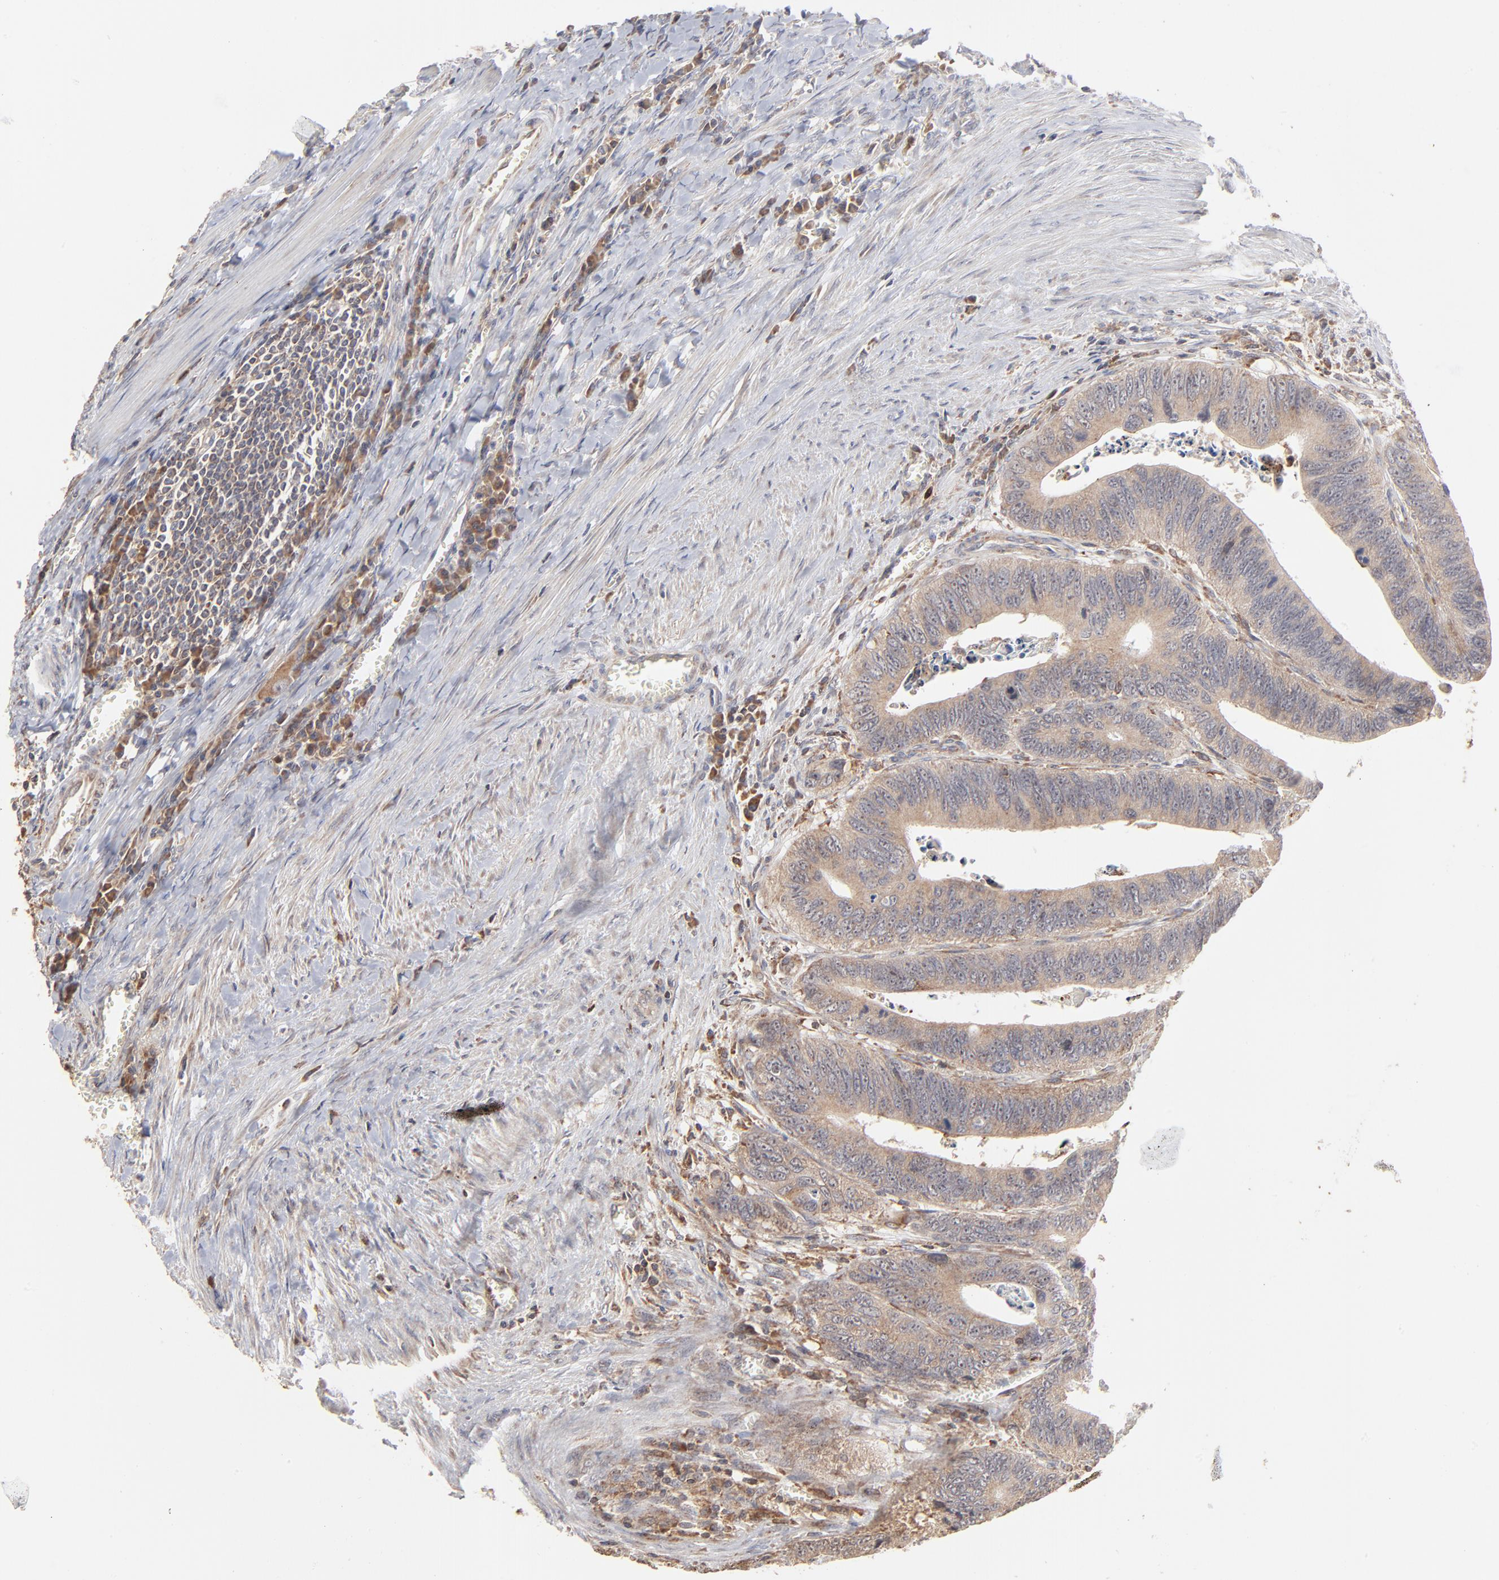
{"staining": {"intensity": "strong", "quantity": ">75%", "location": "cytoplasmic/membranous"}, "tissue": "colorectal cancer", "cell_type": "Tumor cells", "image_type": "cancer", "snomed": [{"axis": "morphology", "description": "Adenocarcinoma, NOS"}, {"axis": "topography", "description": "Colon"}], "caption": "A histopathology image of colorectal adenocarcinoma stained for a protein demonstrates strong cytoplasmic/membranous brown staining in tumor cells.", "gene": "RNF213", "patient": {"sex": "male", "age": 72}}